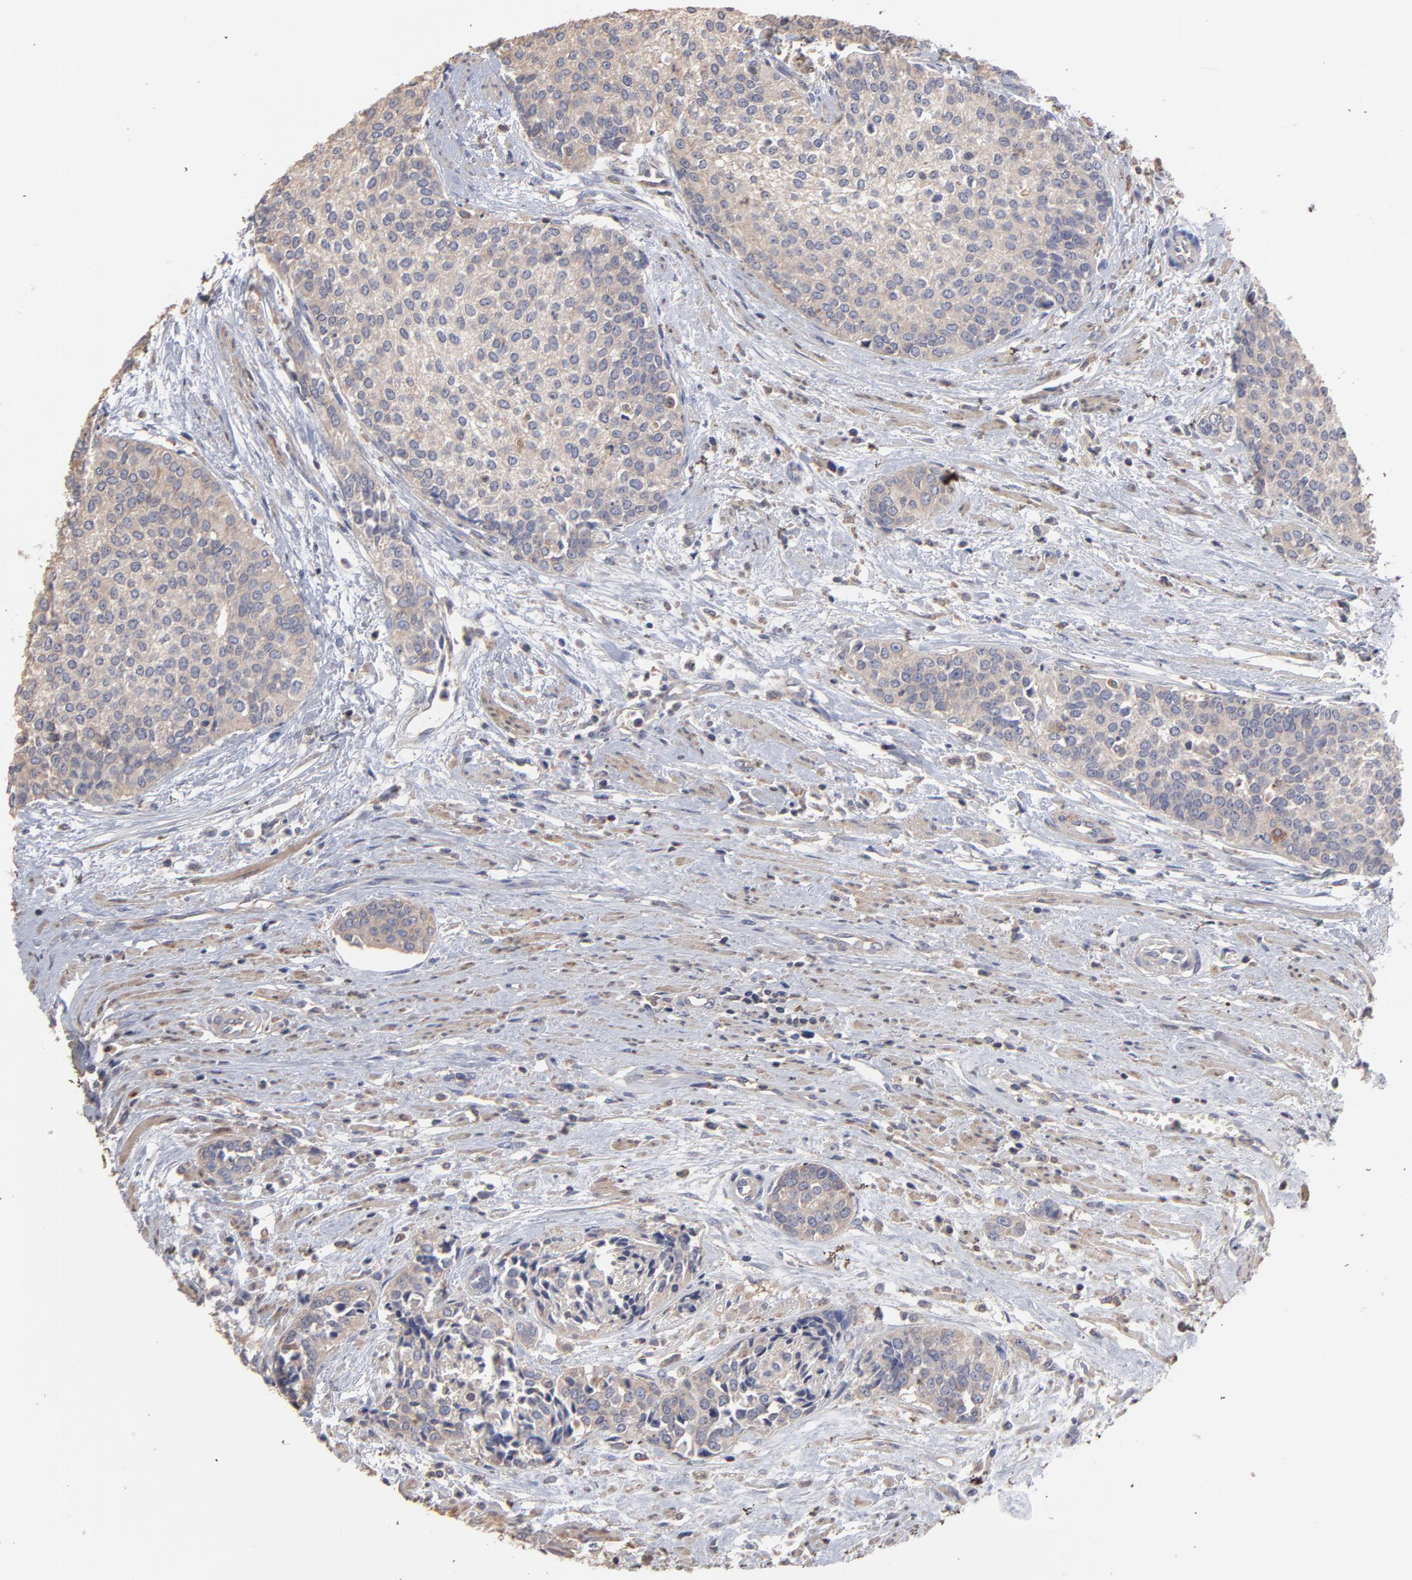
{"staining": {"intensity": "moderate", "quantity": ">75%", "location": "cytoplasmic/membranous"}, "tissue": "urothelial cancer", "cell_type": "Tumor cells", "image_type": "cancer", "snomed": [{"axis": "morphology", "description": "Urothelial carcinoma, Low grade"}, {"axis": "topography", "description": "Urinary bladder"}], "caption": "The photomicrograph exhibits staining of low-grade urothelial carcinoma, revealing moderate cytoplasmic/membranous protein positivity (brown color) within tumor cells.", "gene": "TANGO2", "patient": {"sex": "female", "age": 73}}